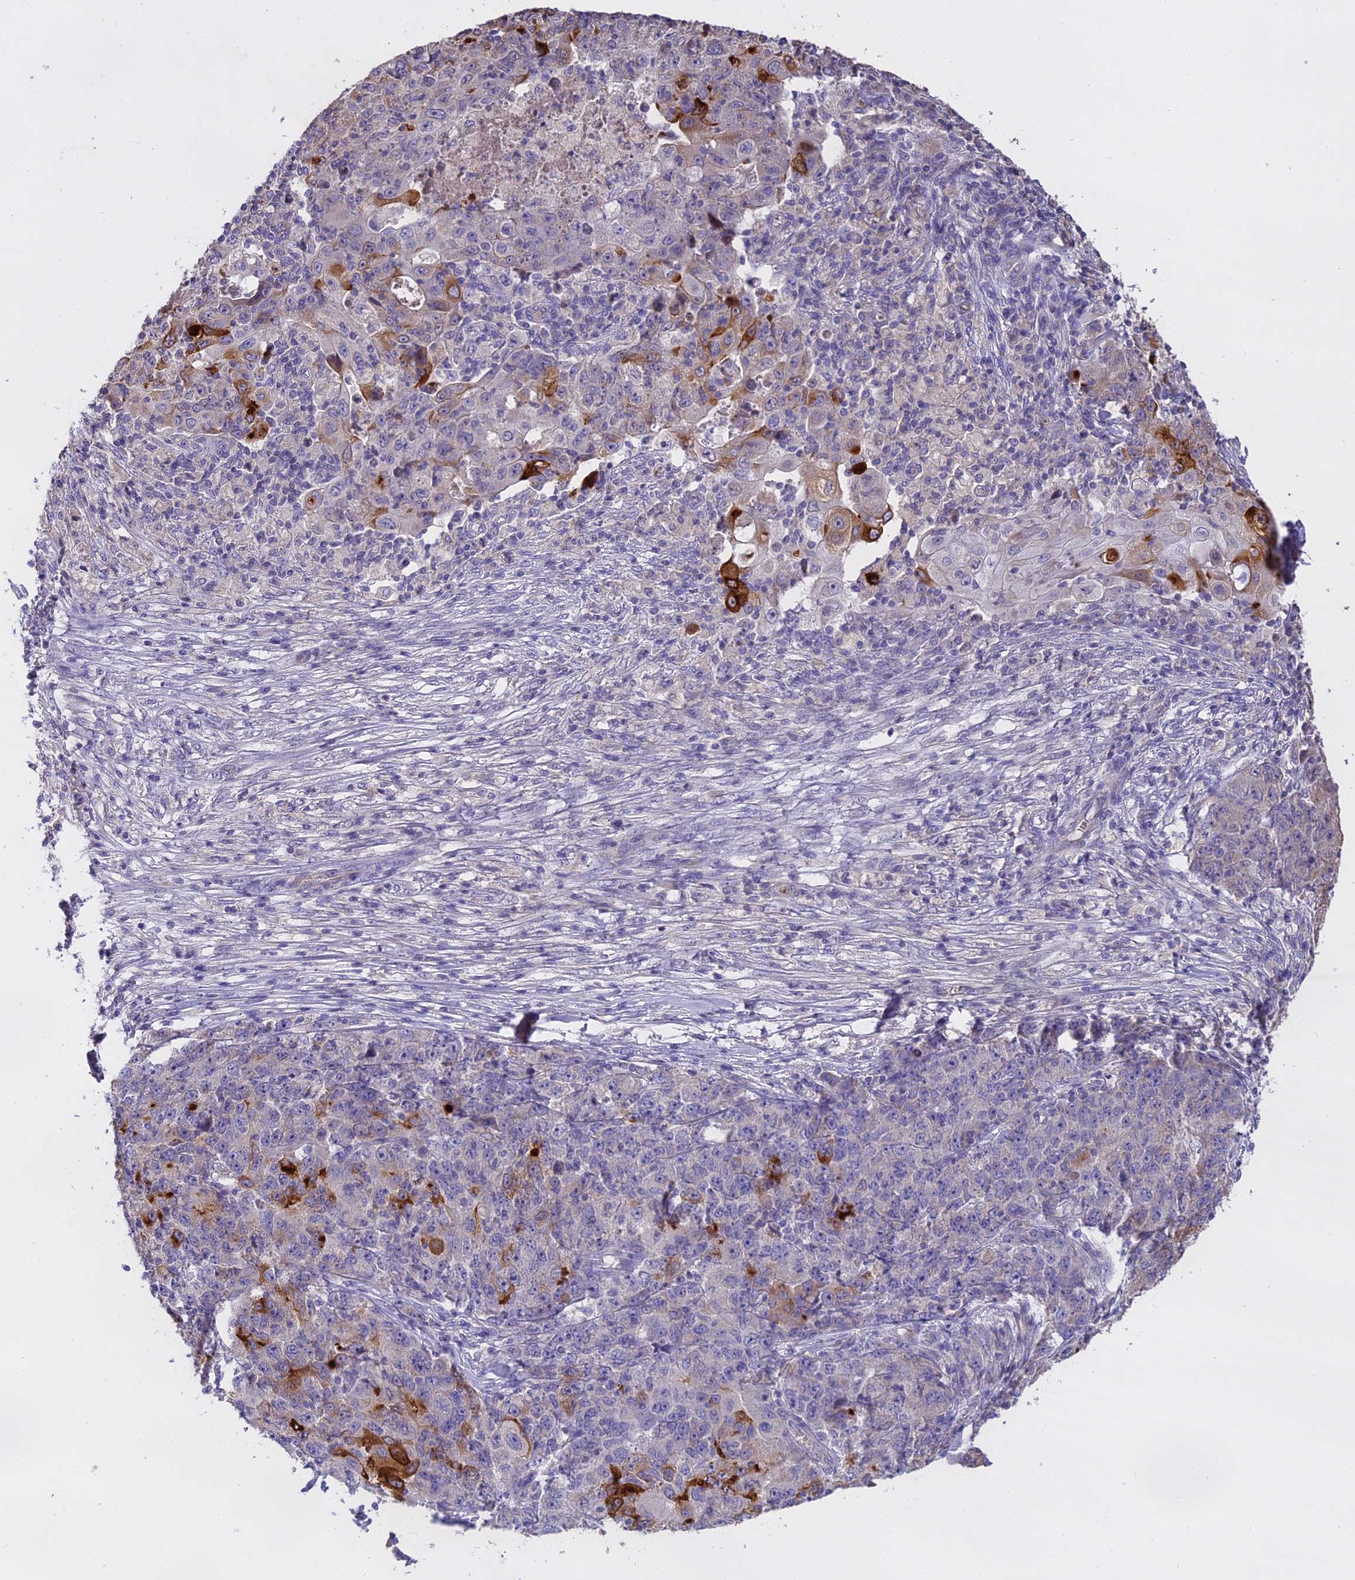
{"staining": {"intensity": "strong", "quantity": "<25%", "location": "cytoplasmic/membranous"}, "tissue": "ovarian cancer", "cell_type": "Tumor cells", "image_type": "cancer", "snomed": [{"axis": "morphology", "description": "Carcinoma, endometroid"}, {"axis": "topography", "description": "Ovary"}], "caption": "Strong cytoplasmic/membranous expression is present in approximately <25% of tumor cells in ovarian cancer (endometroid carcinoma).", "gene": "WFDC2", "patient": {"sex": "female", "age": 42}}